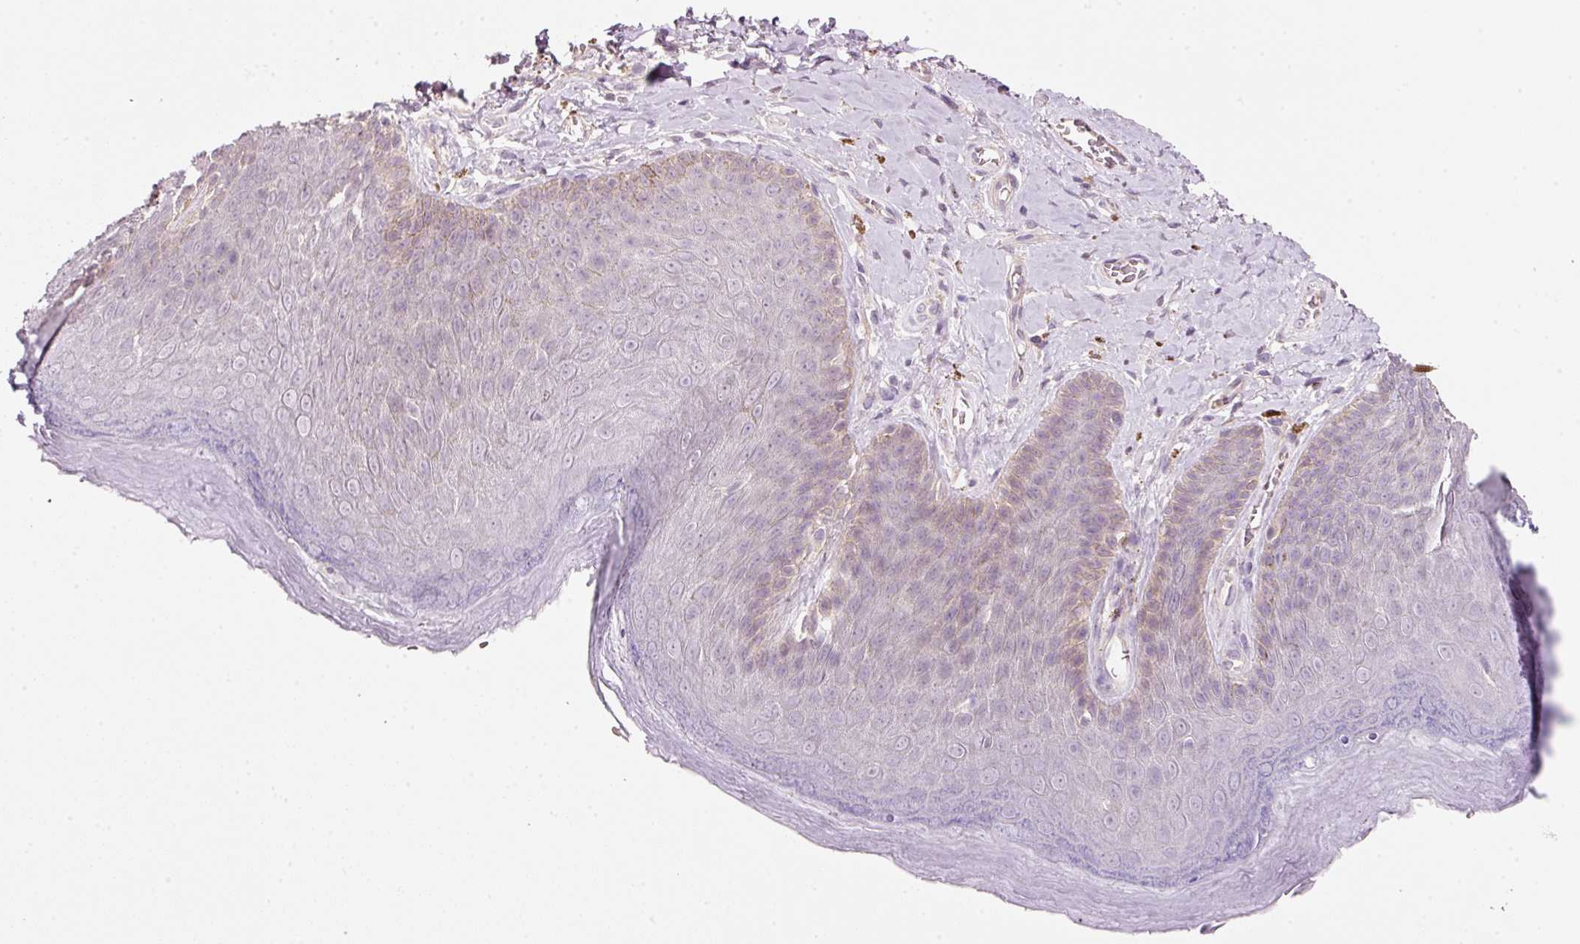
{"staining": {"intensity": "moderate", "quantity": "<25%", "location": "cytoplasmic/membranous"}, "tissue": "skin", "cell_type": "Epidermal cells", "image_type": "normal", "snomed": [{"axis": "morphology", "description": "Normal tissue, NOS"}, {"axis": "topography", "description": "Anal"}, {"axis": "topography", "description": "Peripheral nerve tissue"}], "caption": "Immunohistochemical staining of benign skin demonstrates <25% levels of moderate cytoplasmic/membranous protein positivity in about <25% of epidermal cells.", "gene": "TIRAP", "patient": {"sex": "male", "age": 53}}